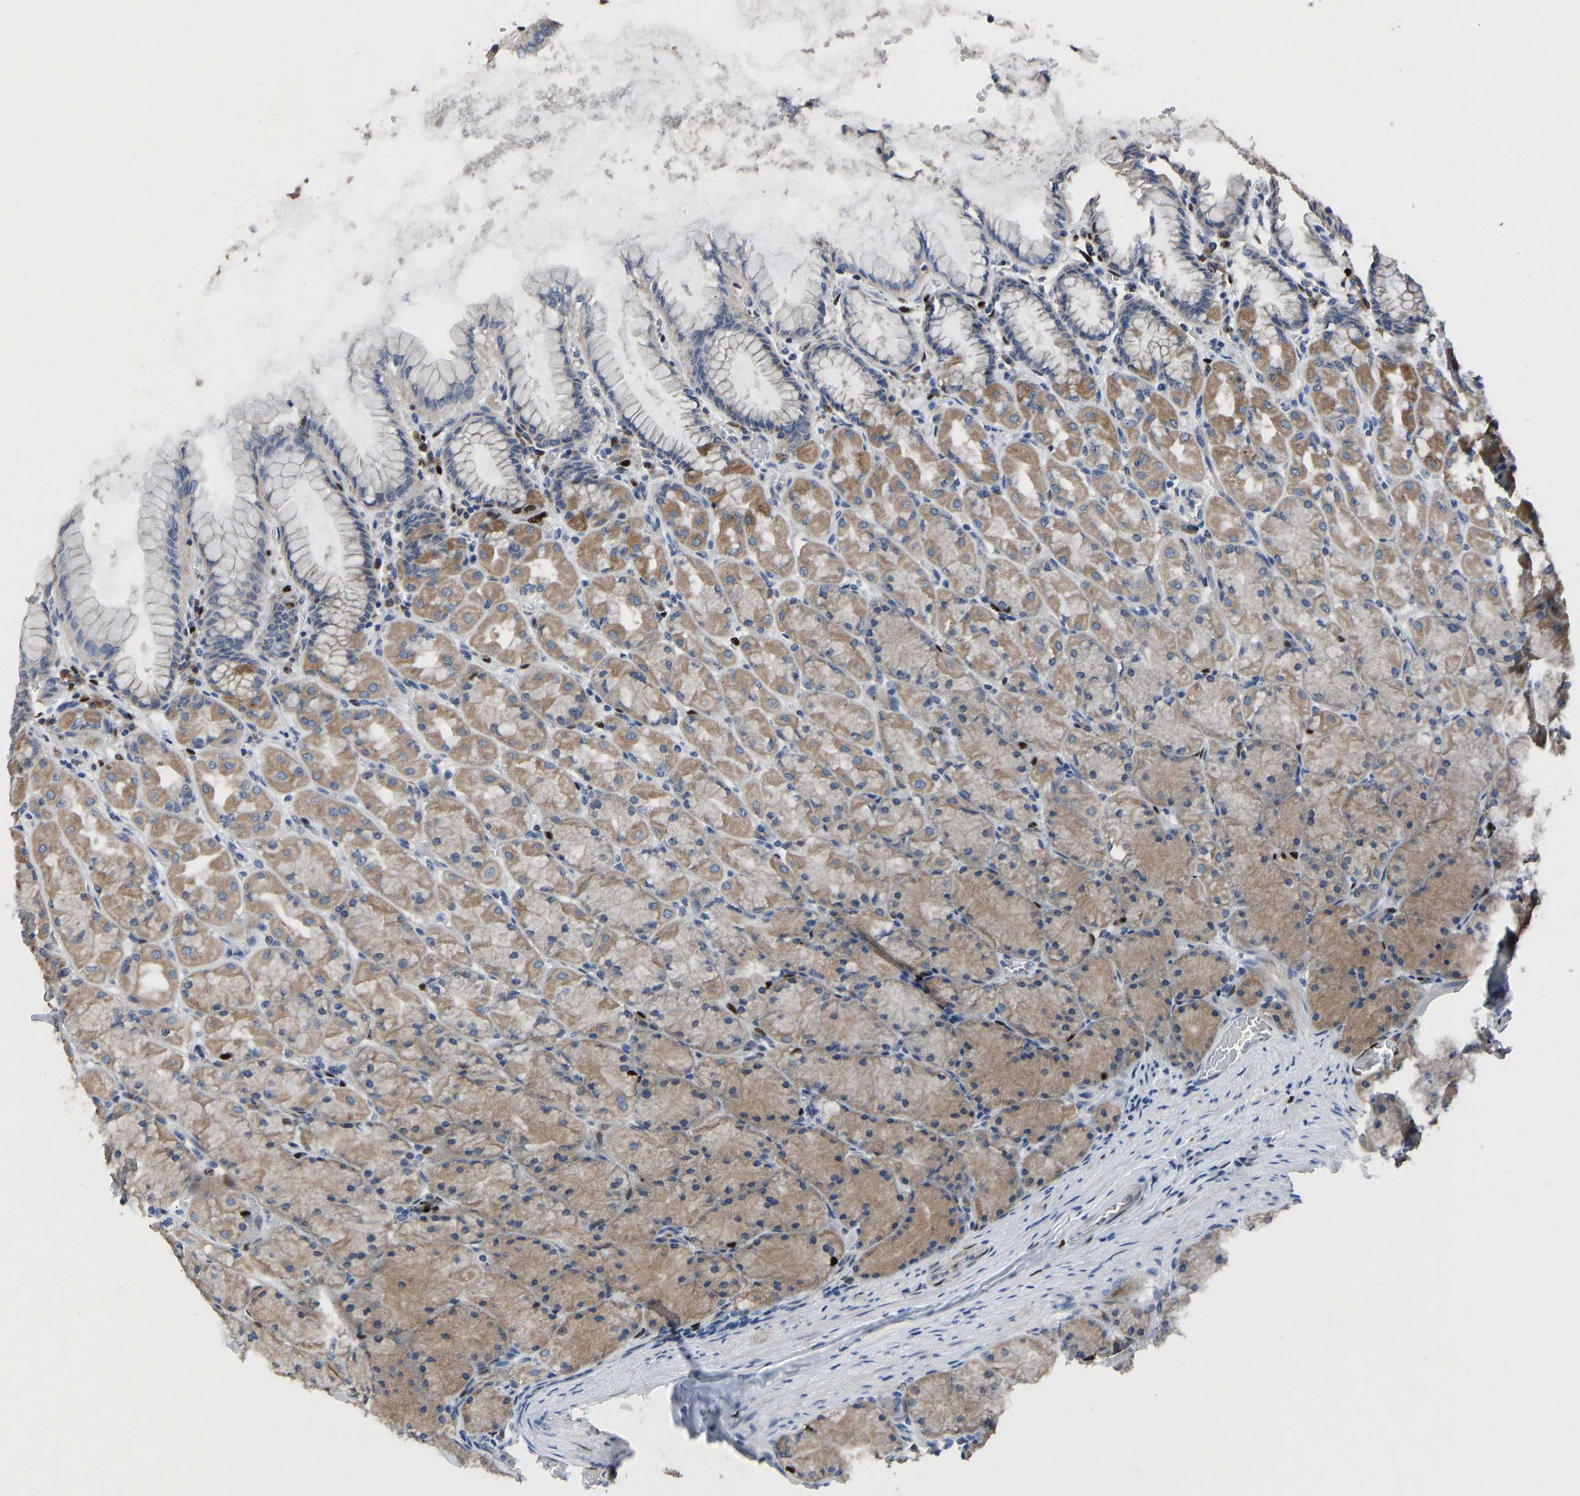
{"staining": {"intensity": "moderate", "quantity": "25%-75%", "location": "cytoplasmic/membranous"}, "tissue": "stomach", "cell_type": "Glandular cells", "image_type": "normal", "snomed": [{"axis": "morphology", "description": "Normal tissue, NOS"}, {"axis": "topography", "description": "Stomach, upper"}], "caption": "A photomicrograph showing moderate cytoplasmic/membranous positivity in approximately 25%-75% of glandular cells in normal stomach, as visualized by brown immunohistochemical staining.", "gene": "EGR1", "patient": {"sex": "female", "age": 56}}